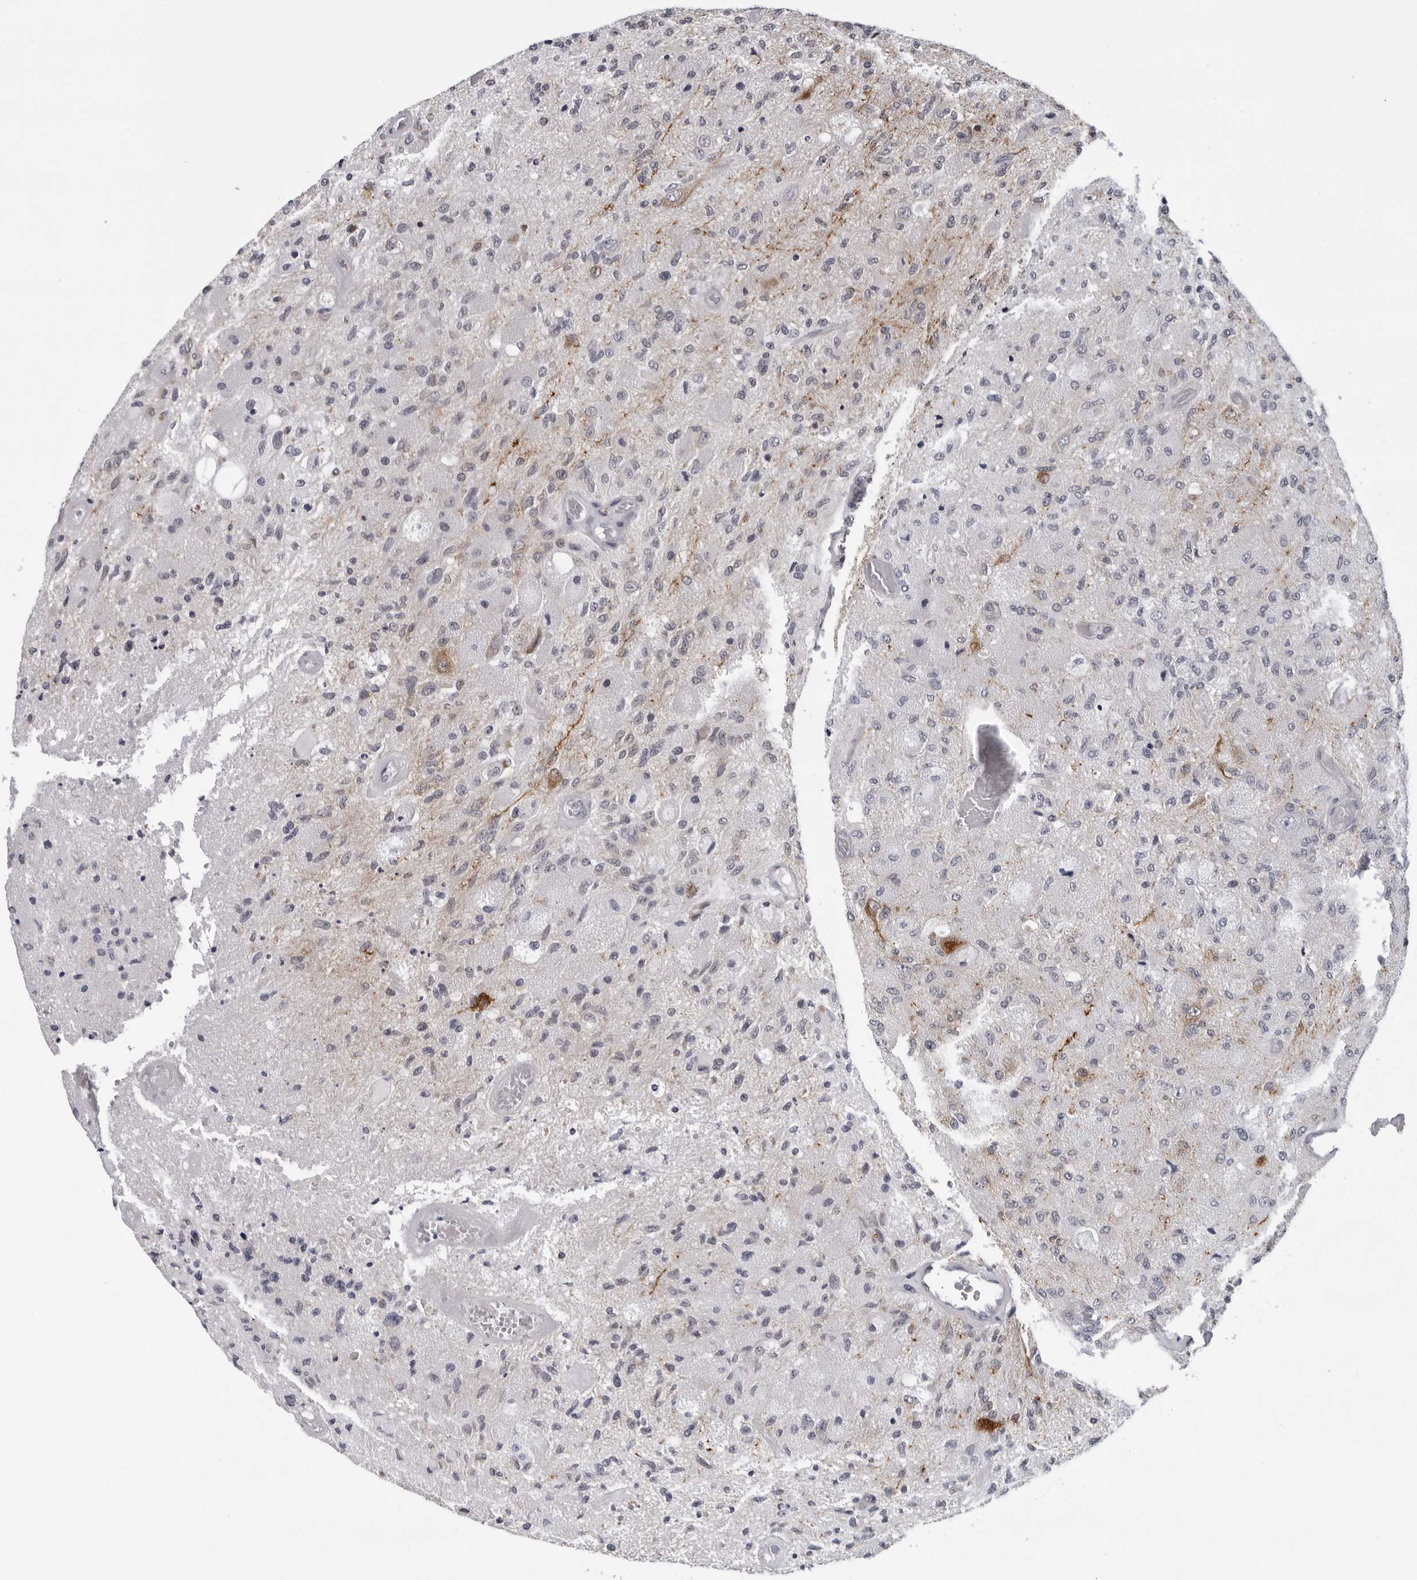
{"staining": {"intensity": "negative", "quantity": "none", "location": "none"}, "tissue": "glioma", "cell_type": "Tumor cells", "image_type": "cancer", "snomed": [{"axis": "morphology", "description": "Normal tissue, NOS"}, {"axis": "morphology", "description": "Glioma, malignant, High grade"}, {"axis": "topography", "description": "Cerebral cortex"}], "caption": "Protein analysis of malignant glioma (high-grade) reveals no significant expression in tumor cells.", "gene": "CPT2", "patient": {"sex": "male", "age": 77}}